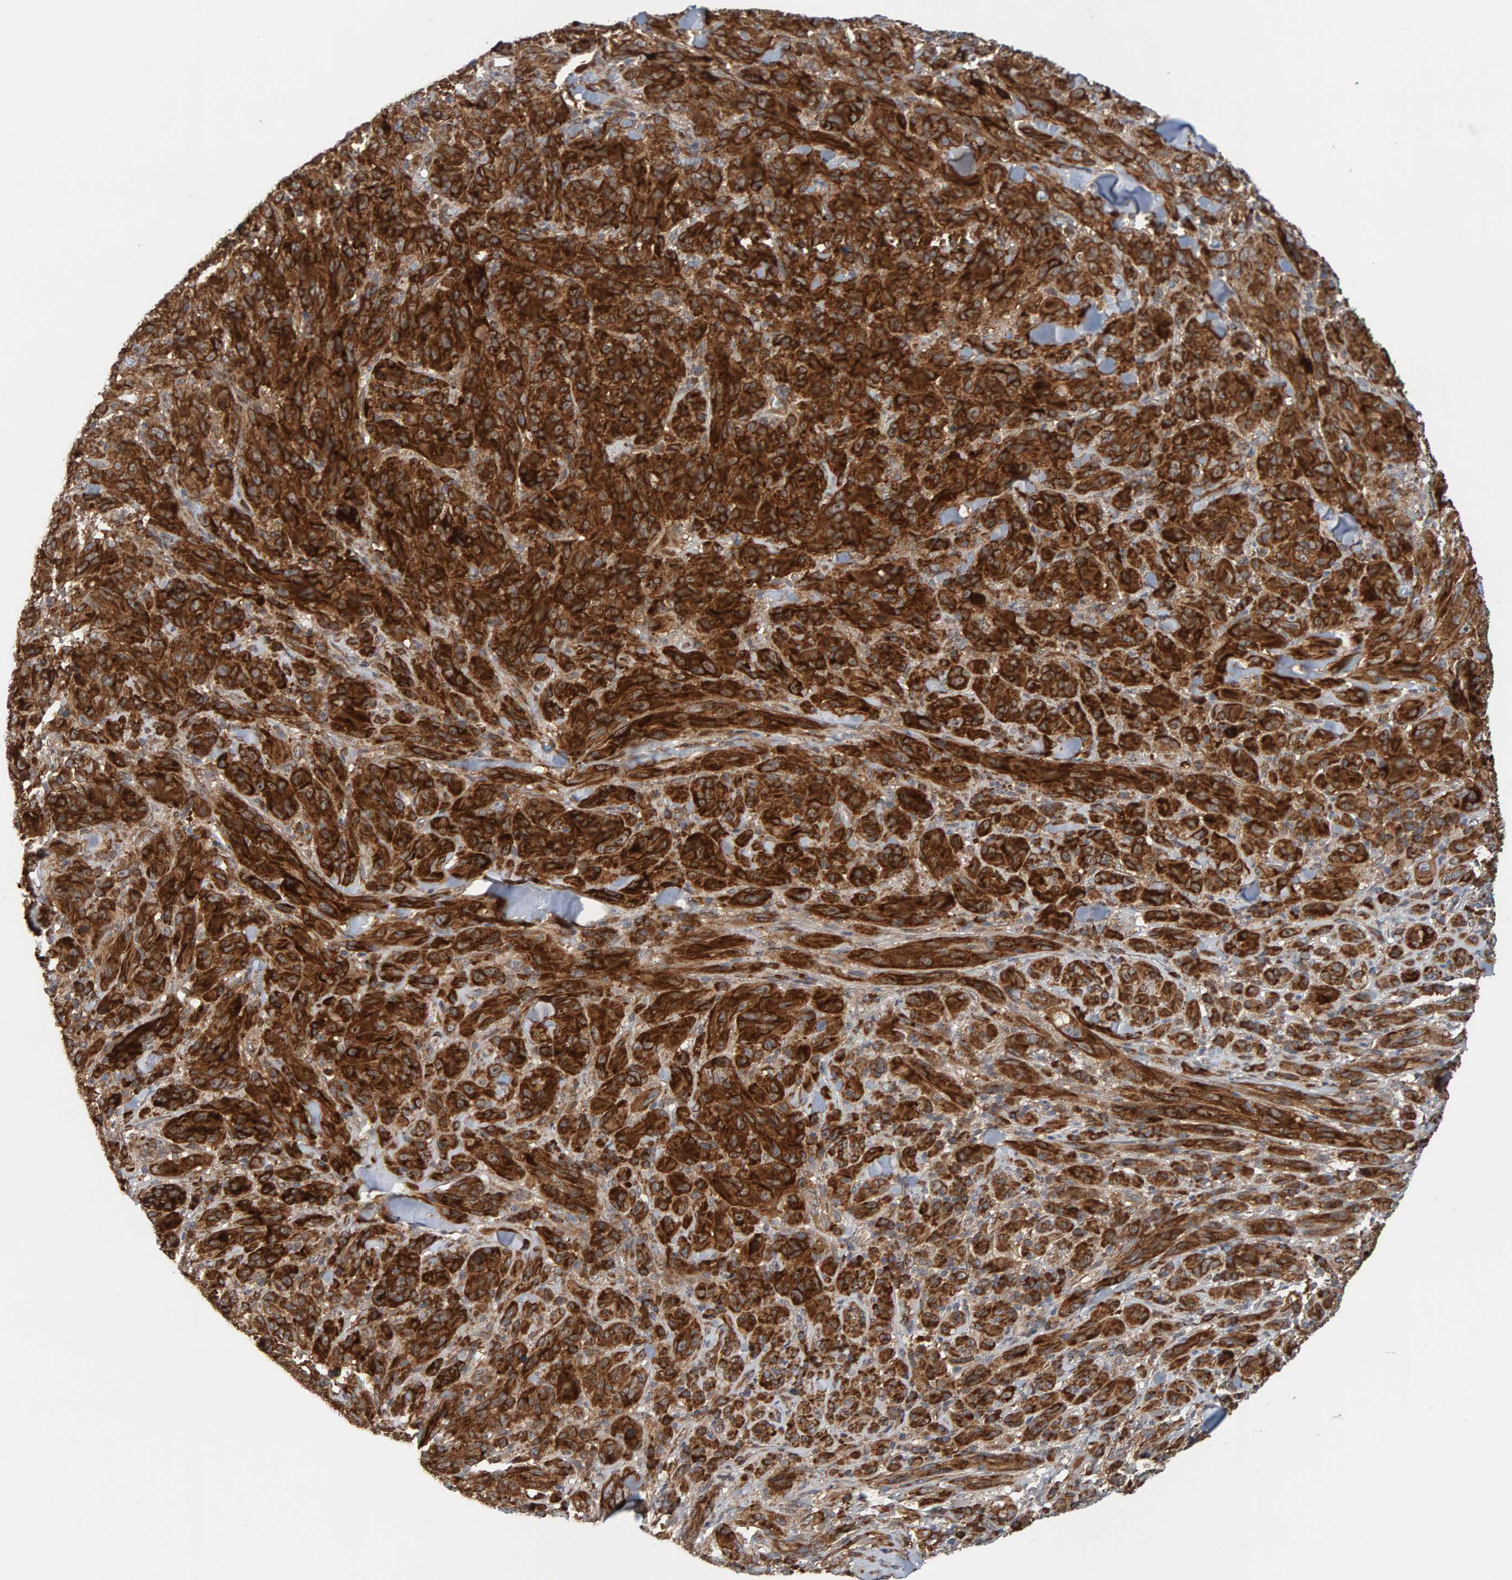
{"staining": {"intensity": "strong", "quantity": ">75%", "location": "cytoplasmic/membranous"}, "tissue": "melanoma", "cell_type": "Tumor cells", "image_type": "cancer", "snomed": [{"axis": "morphology", "description": "Malignant melanoma, NOS"}, {"axis": "topography", "description": "Skin of head"}], "caption": "Malignant melanoma stained with immunohistochemistry (IHC) exhibits strong cytoplasmic/membranous positivity in approximately >75% of tumor cells.", "gene": "BAIAP2", "patient": {"sex": "male", "age": 96}}